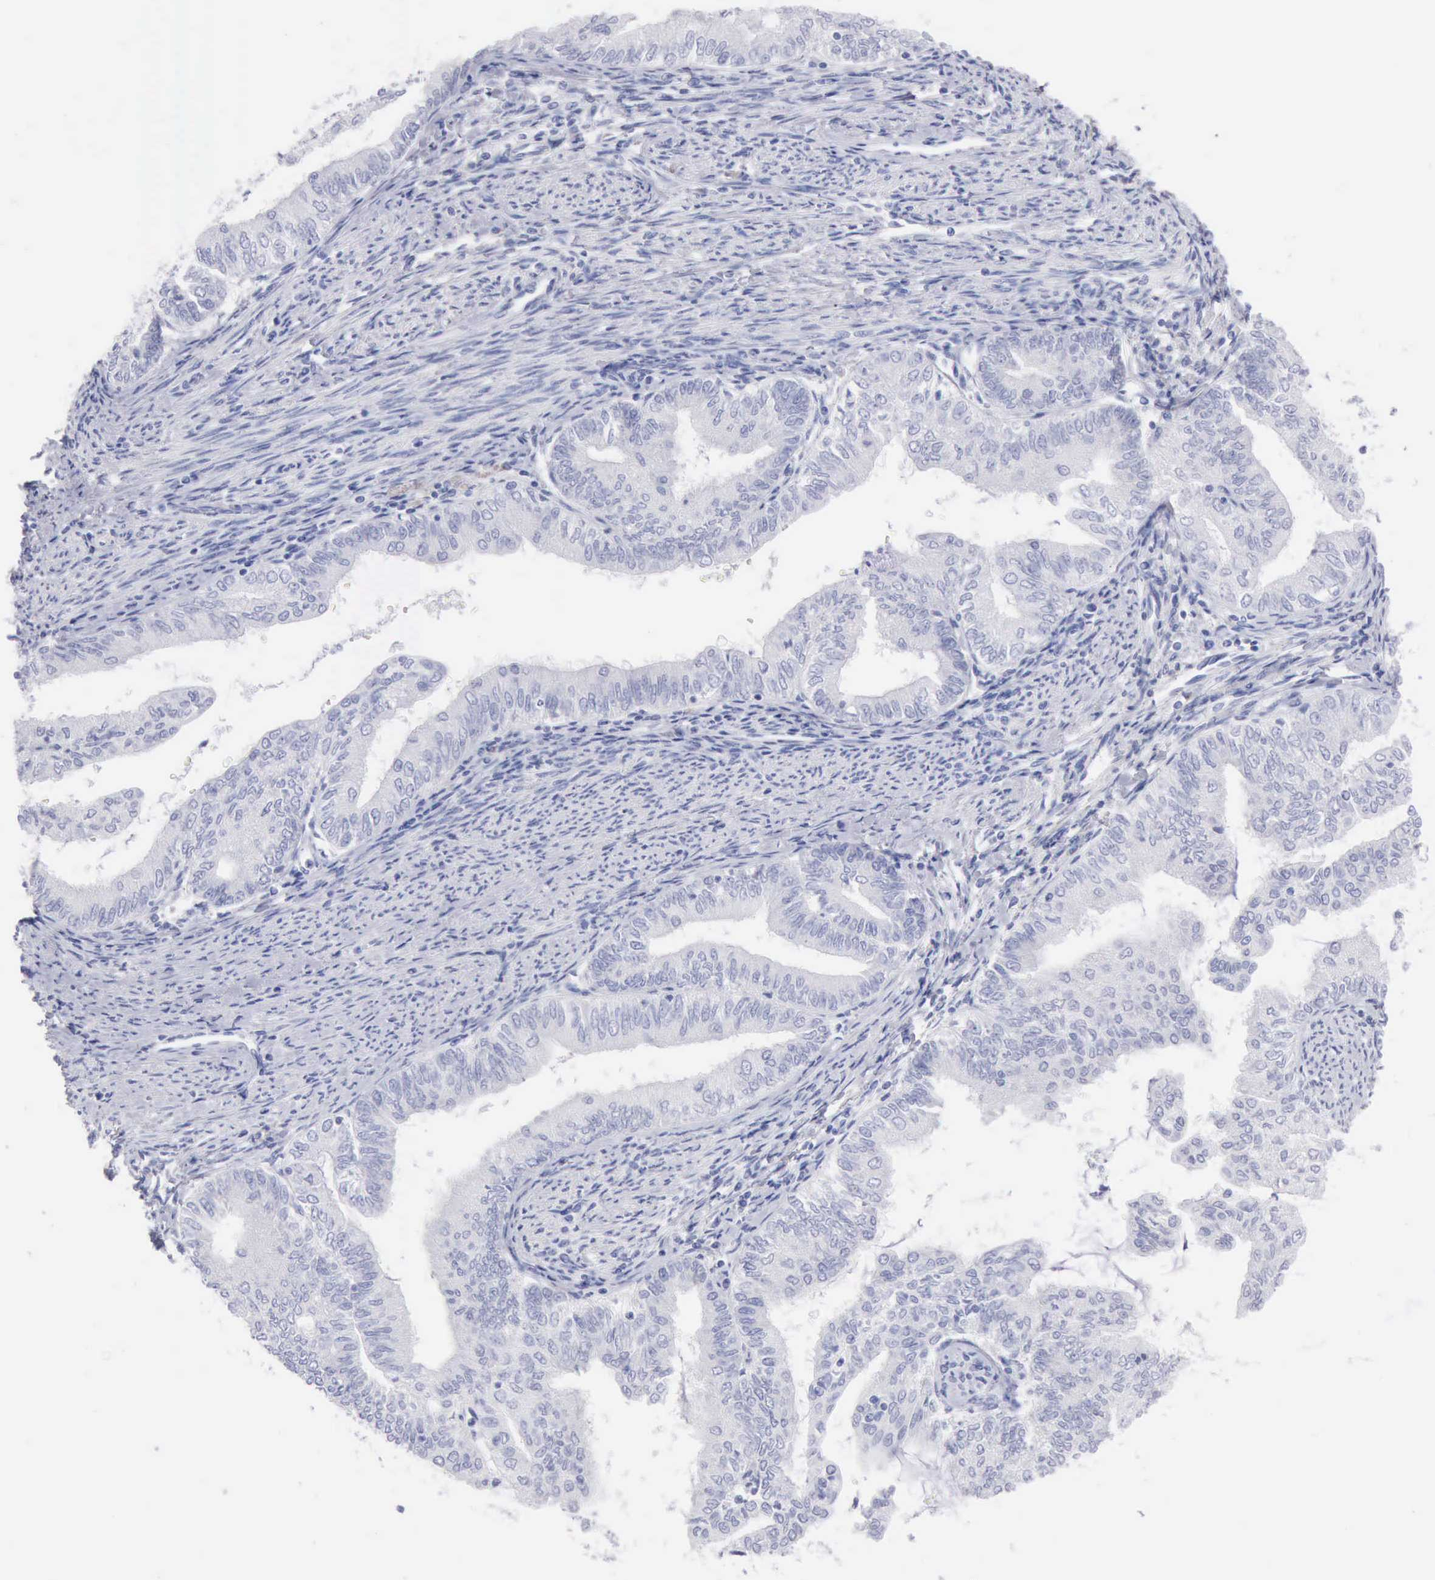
{"staining": {"intensity": "negative", "quantity": "none", "location": "none"}, "tissue": "endometrial cancer", "cell_type": "Tumor cells", "image_type": "cancer", "snomed": [{"axis": "morphology", "description": "Adenocarcinoma, NOS"}, {"axis": "topography", "description": "Endometrium"}], "caption": "Immunohistochemistry (IHC) histopathology image of human endometrial adenocarcinoma stained for a protein (brown), which exhibits no expression in tumor cells.", "gene": "ANGEL1", "patient": {"sex": "female", "age": 66}}